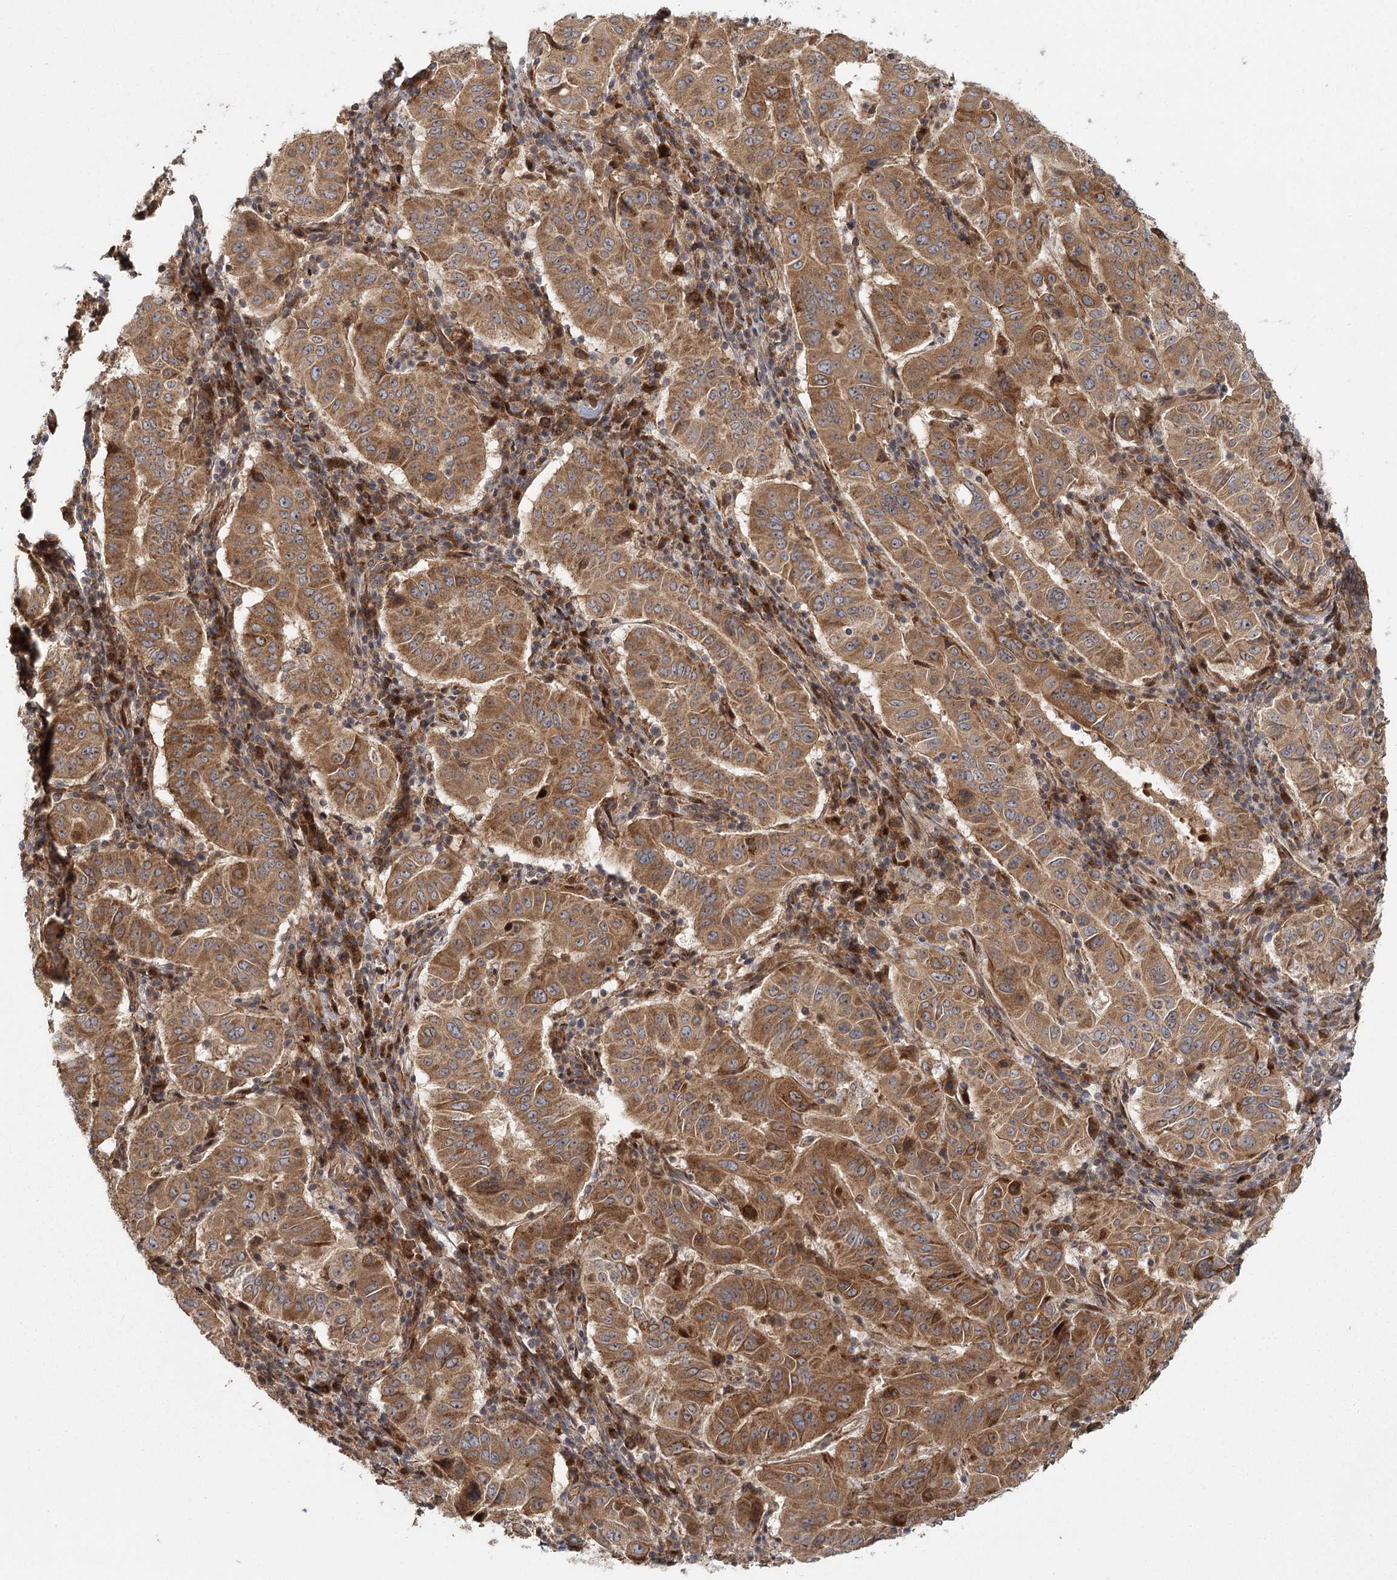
{"staining": {"intensity": "moderate", "quantity": ">75%", "location": "cytoplasmic/membranous"}, "tissue": "pancreatic cancer", "cell_type": "Tumor cells", "image_type": "cancer", "snomed": [{"axis": "morphology", "description": "Adenocarcinoma, NOS"}, {"axis": "topography", "description": "Pancreas"}], "caption": "Pancreatic adenocarcinoma was stained to show a protein in brown. There is medium levels of moderate cytoplasmic/membranous staining in approximately >75% of tumor cells. (DAB (3,3'-diaminobenzidine) = brown stain, brightfield microscopy at high magnification).", "gene": "RAPGEF6", "patient": {"sex": "male", "age": 63}}